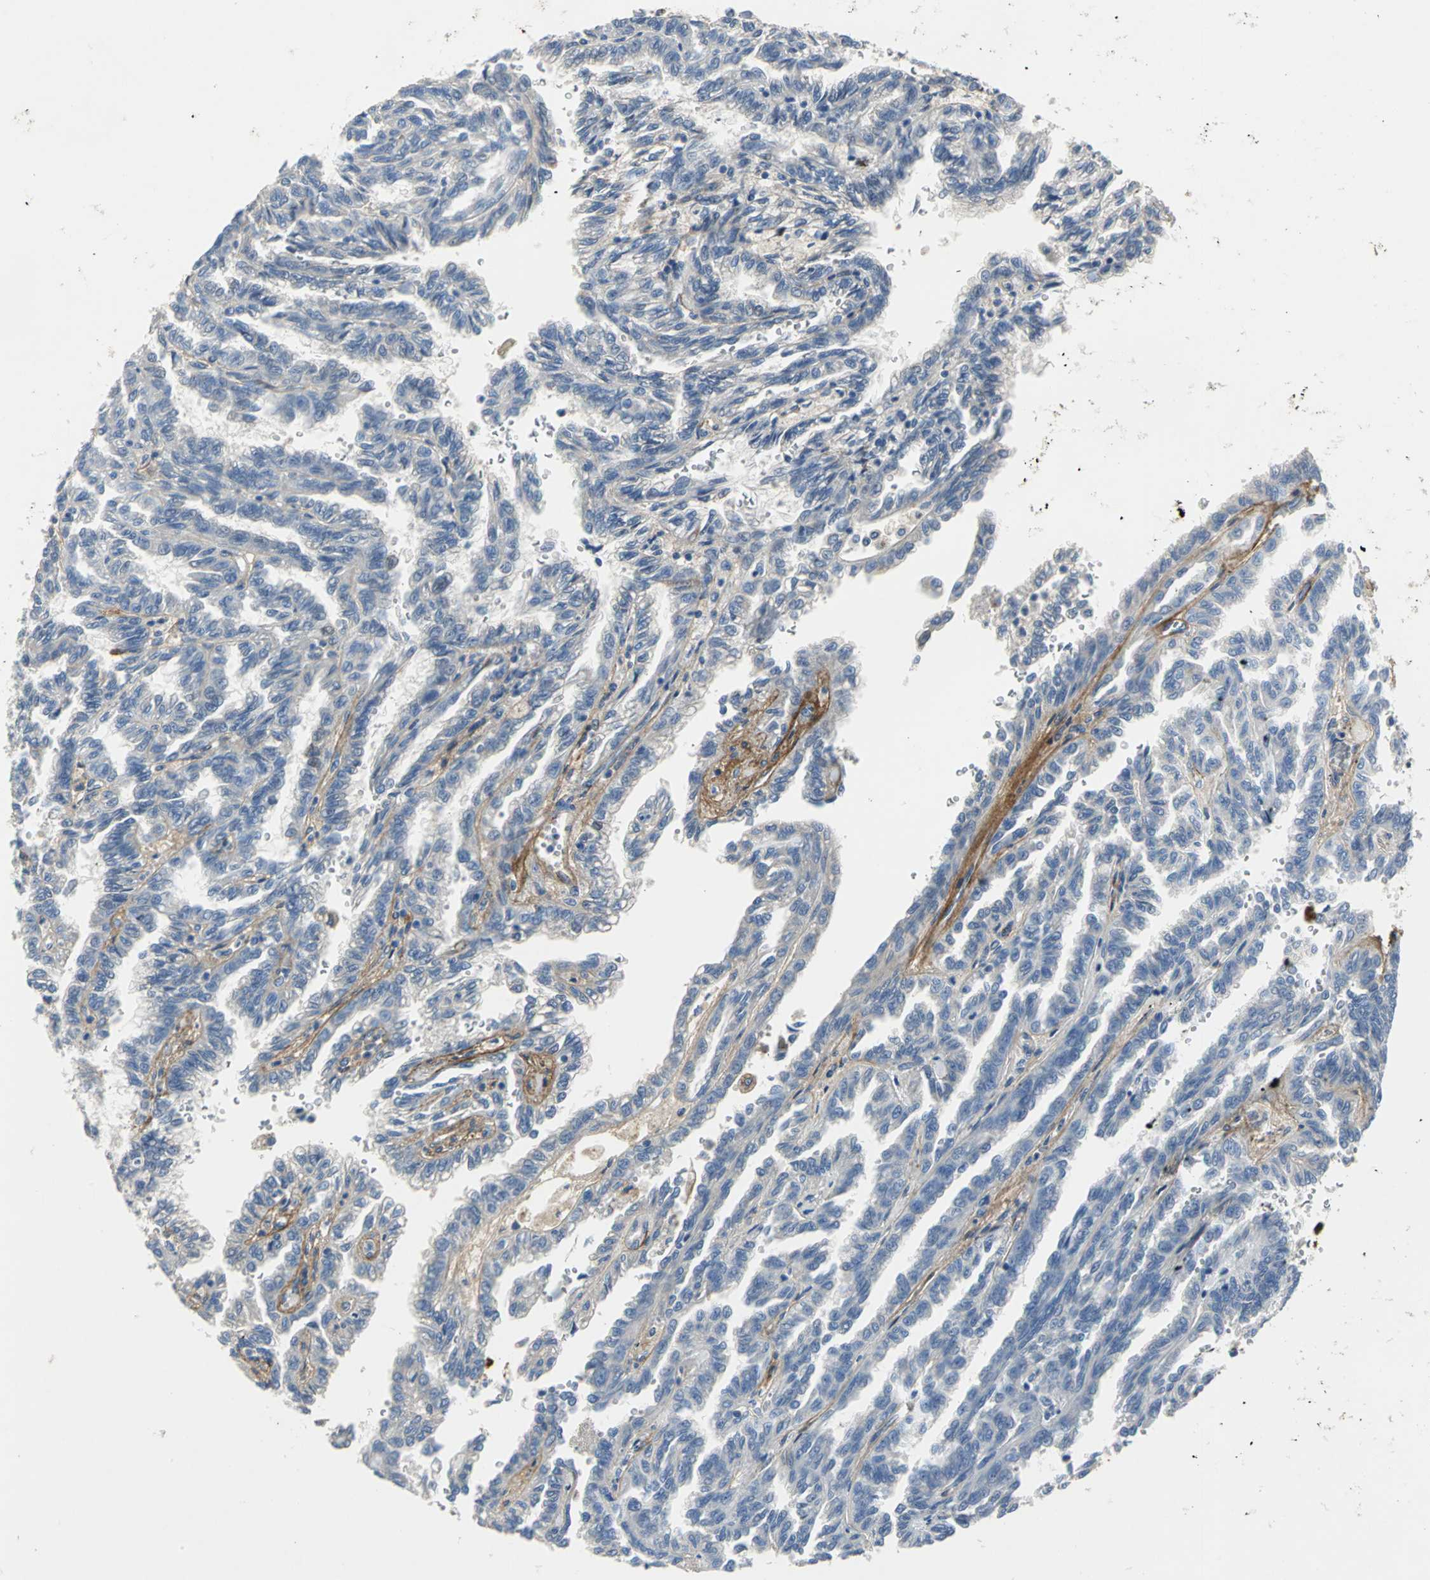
{"staining": {"intensity": "negative", "quantity": "none", "location": "none"}, "tissue": "renal cancer", "cell_type": "Tumor cells", "image_type": "cancer", "snomed": [{"axis": "morphology", "description": "Inflammation, NOS"}, {"axis": "morphology", "description": "Adenocarcinoma, NOS"}, {"axis": "topography", "description": "Kidney"}], "caption": "This photomicrograph is of adenocarcinoma (renal) stained with immunohistochemistry to label a protein in brown with the nuclei are counter-stained blue. There is no expression in tumor cells.", "gene": "EFNB3", "patient": {"sex": "male", "age": 68}}